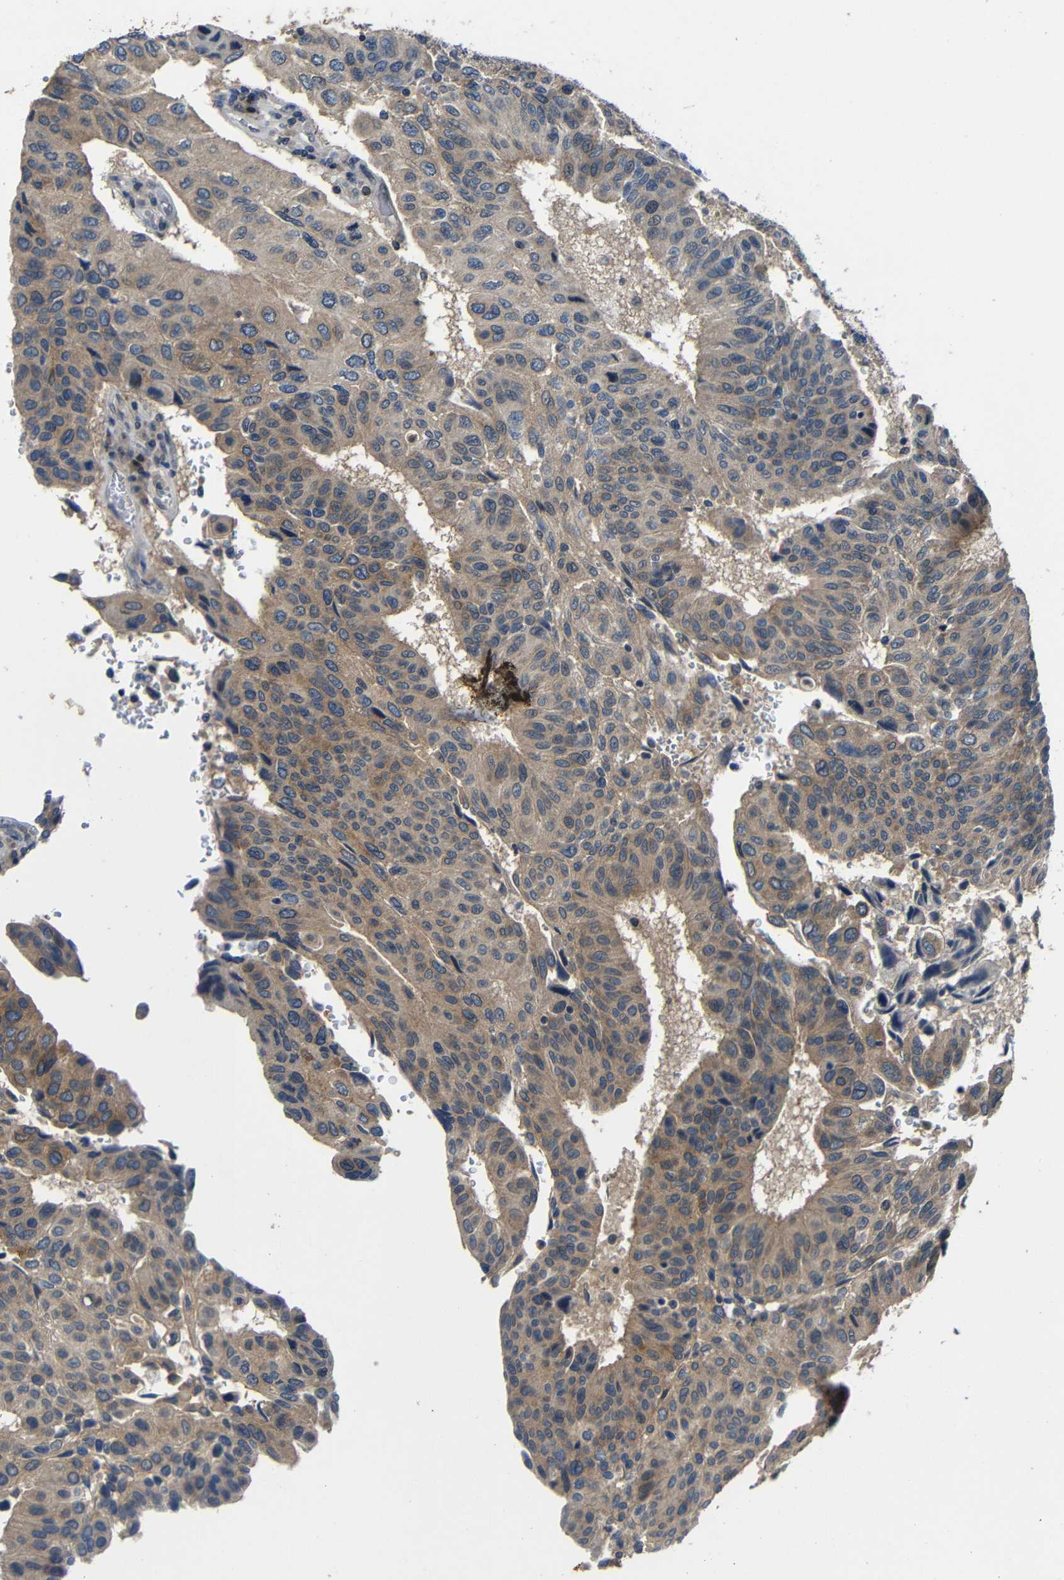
{"staining": {"intensity": "weak", "quantity": ">75%", "location": "cytoplasmic/membranous"}, "tissue": "urothelial cancer", "cell_type": "Tumor cells", "image_type": "cancer", "snomed": [{"axis": "morphology", "description": "Urothelial carcinoma, High grade"}, {"axis": "topography", "description": "Urinary bladder"}], "caption": "Weak cytoplasmic/membranous protein staining is seen in about >75% of tumor cells in high-grade urothelial carcinoma.", "gene": "C6orf89", "patient": {"sex": "male", "age": 66}}